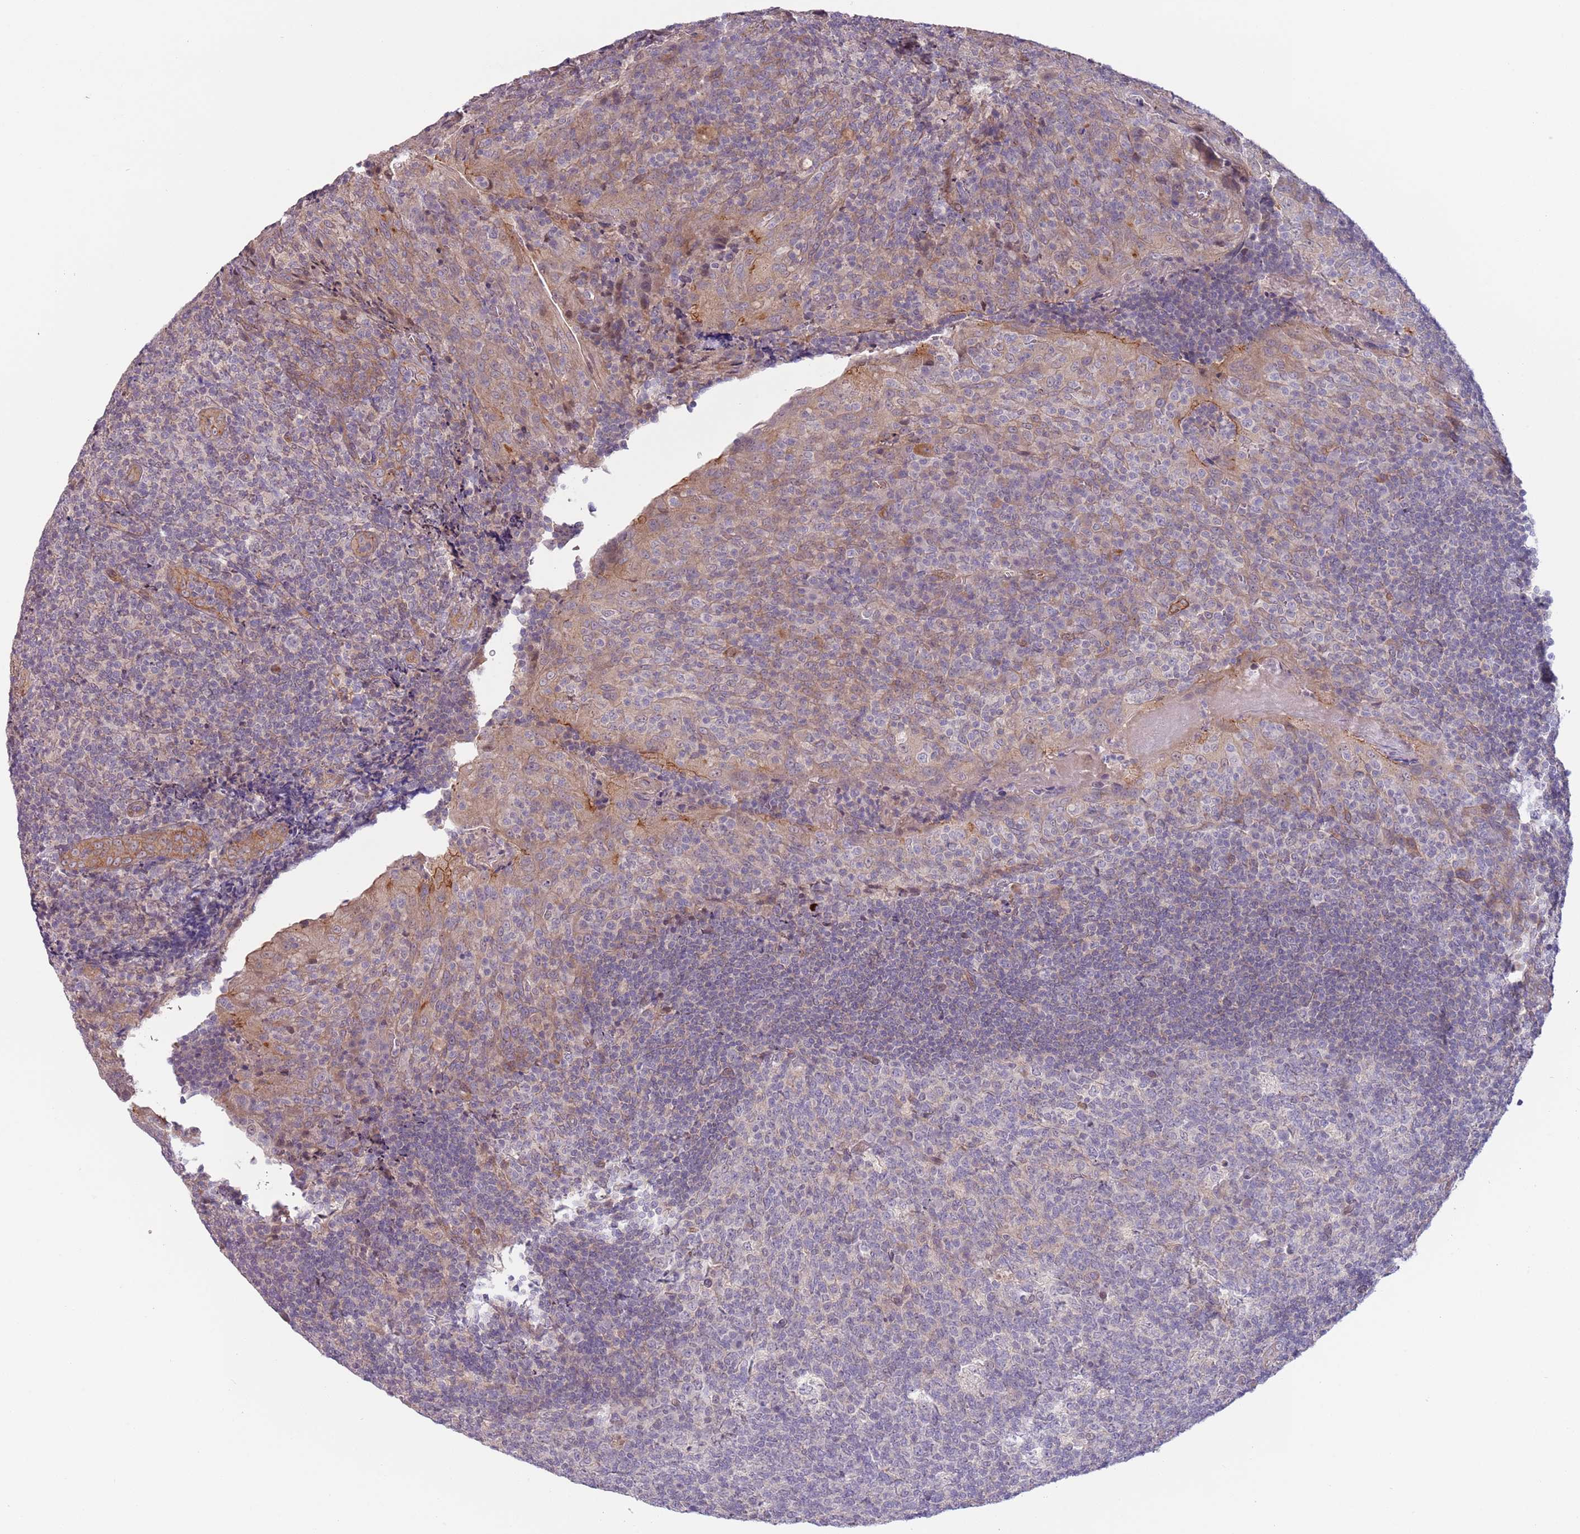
{"staining": {"intensity": "negative", "quantity": "none", "location": "none"}, "tissue": "tonsil", "cell_type": "Germinal center cells", "image_type": "normal", "snomed": [{"axis": "morphology", "description": "Normal tissue, NOS"}, {"axis": "topography", "description": "Tonsil"}], "caption": "Histopathology image shows no protein staining in germinal center cells of normal tonsil.", "gene": "SAV1", "patient": {"sex": "male", "age": 17}}